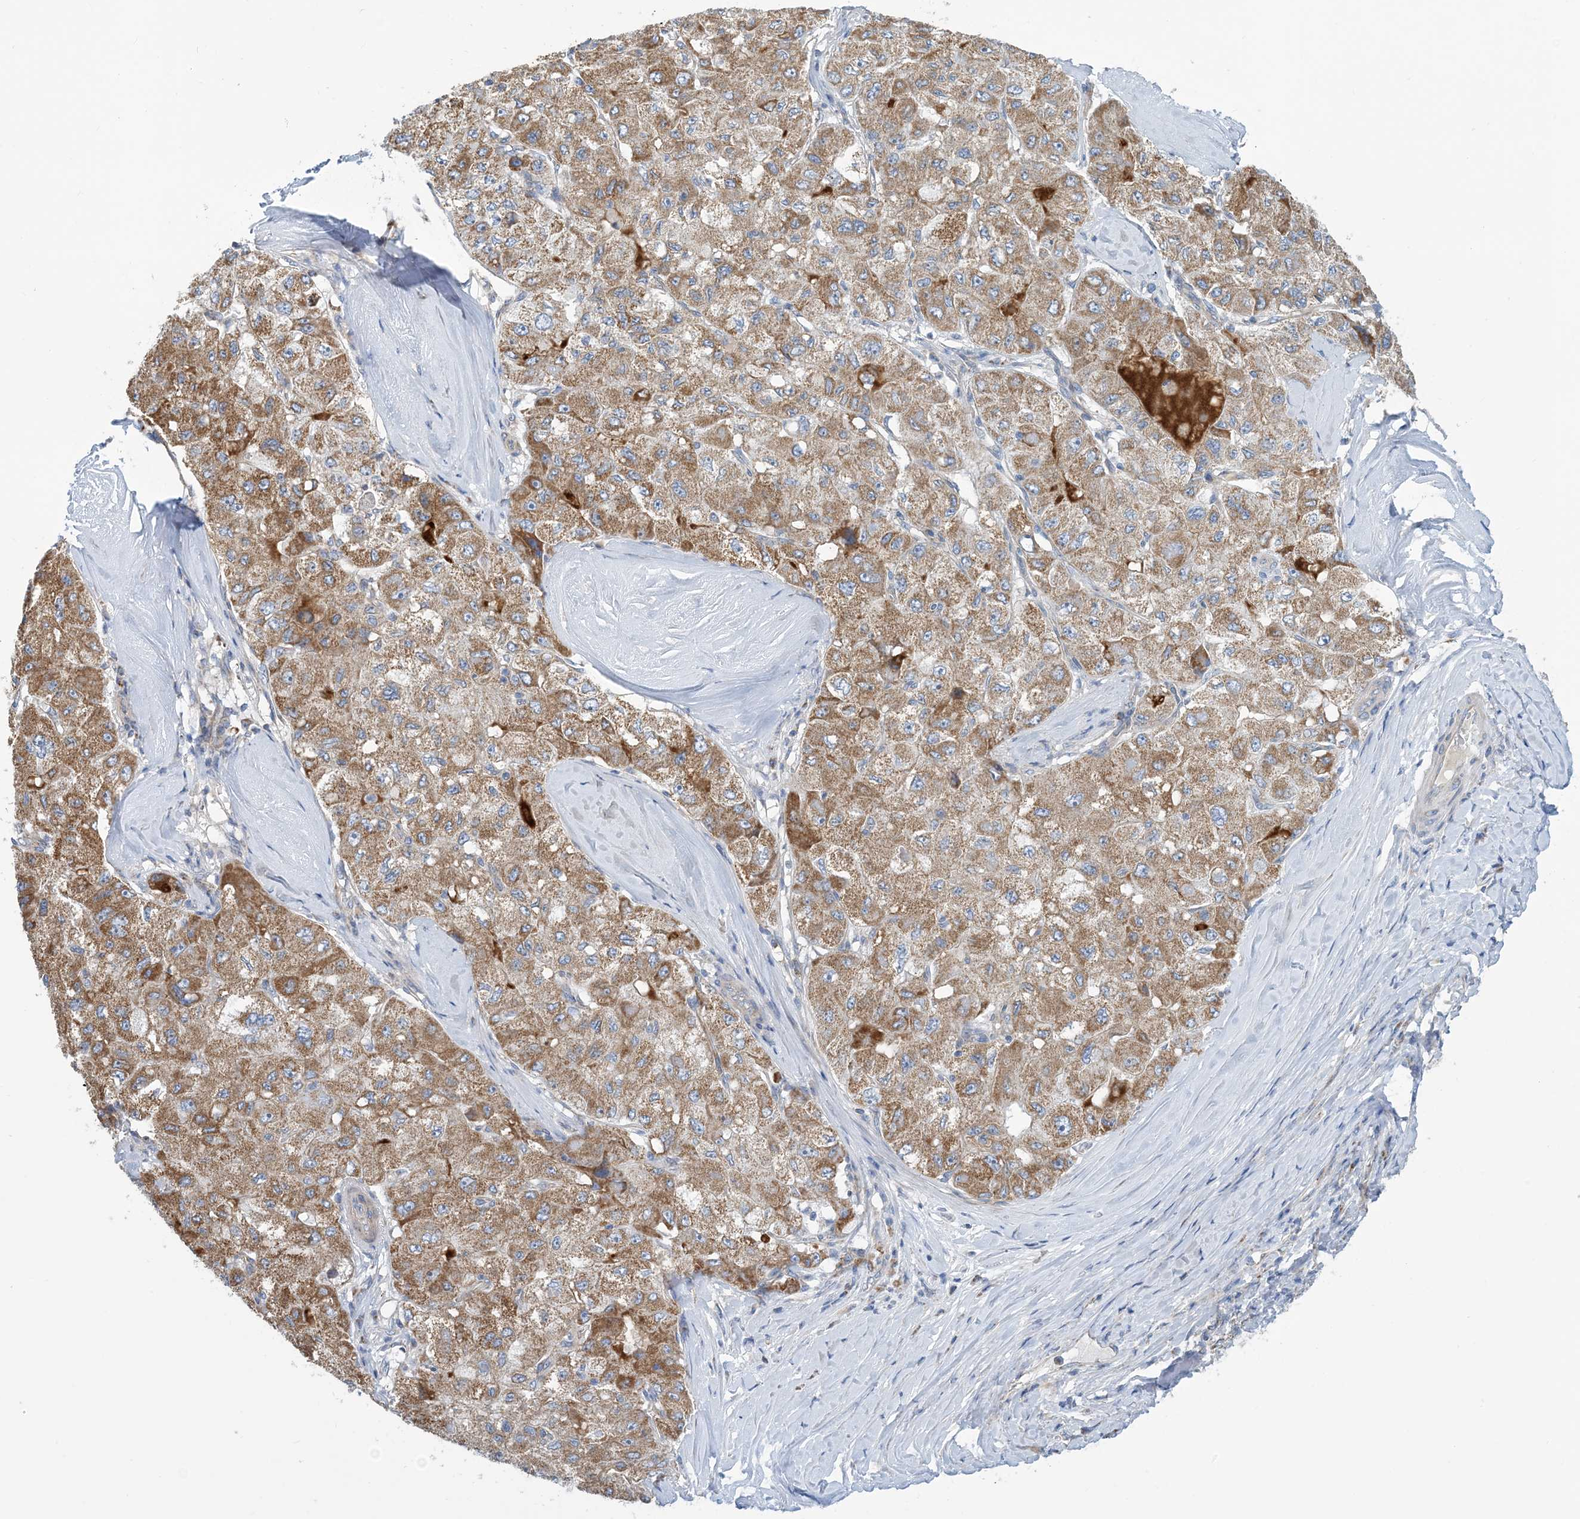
{"staining": {"intensity": "moderate", "quantity": ">75%", "location": "cytoplasmic/membranous"}, "tissue": "liver cancer", "cell_type": "Tumor cells", "image_type": "cancer", "snomed": [{"axis": "morphology", "description": "Carcinoma, Hepatocellular, NOS"}, {"axis": "topography", "description": "Liver"}], "caption": "Protein analysis of liver hepatocellular carcinoma tissue exhibits moderate cytoplasmic/membranous staining in approximately >75% of tumor cells. The staining was performed using DAB (3,3'-diaminobenzidine), with brown indicating positive protein expression. Nuclei are stained blue with hematoxylin.", "gene": "PHOSPHO2", "patient": {"sex": "male", "age": 80}}